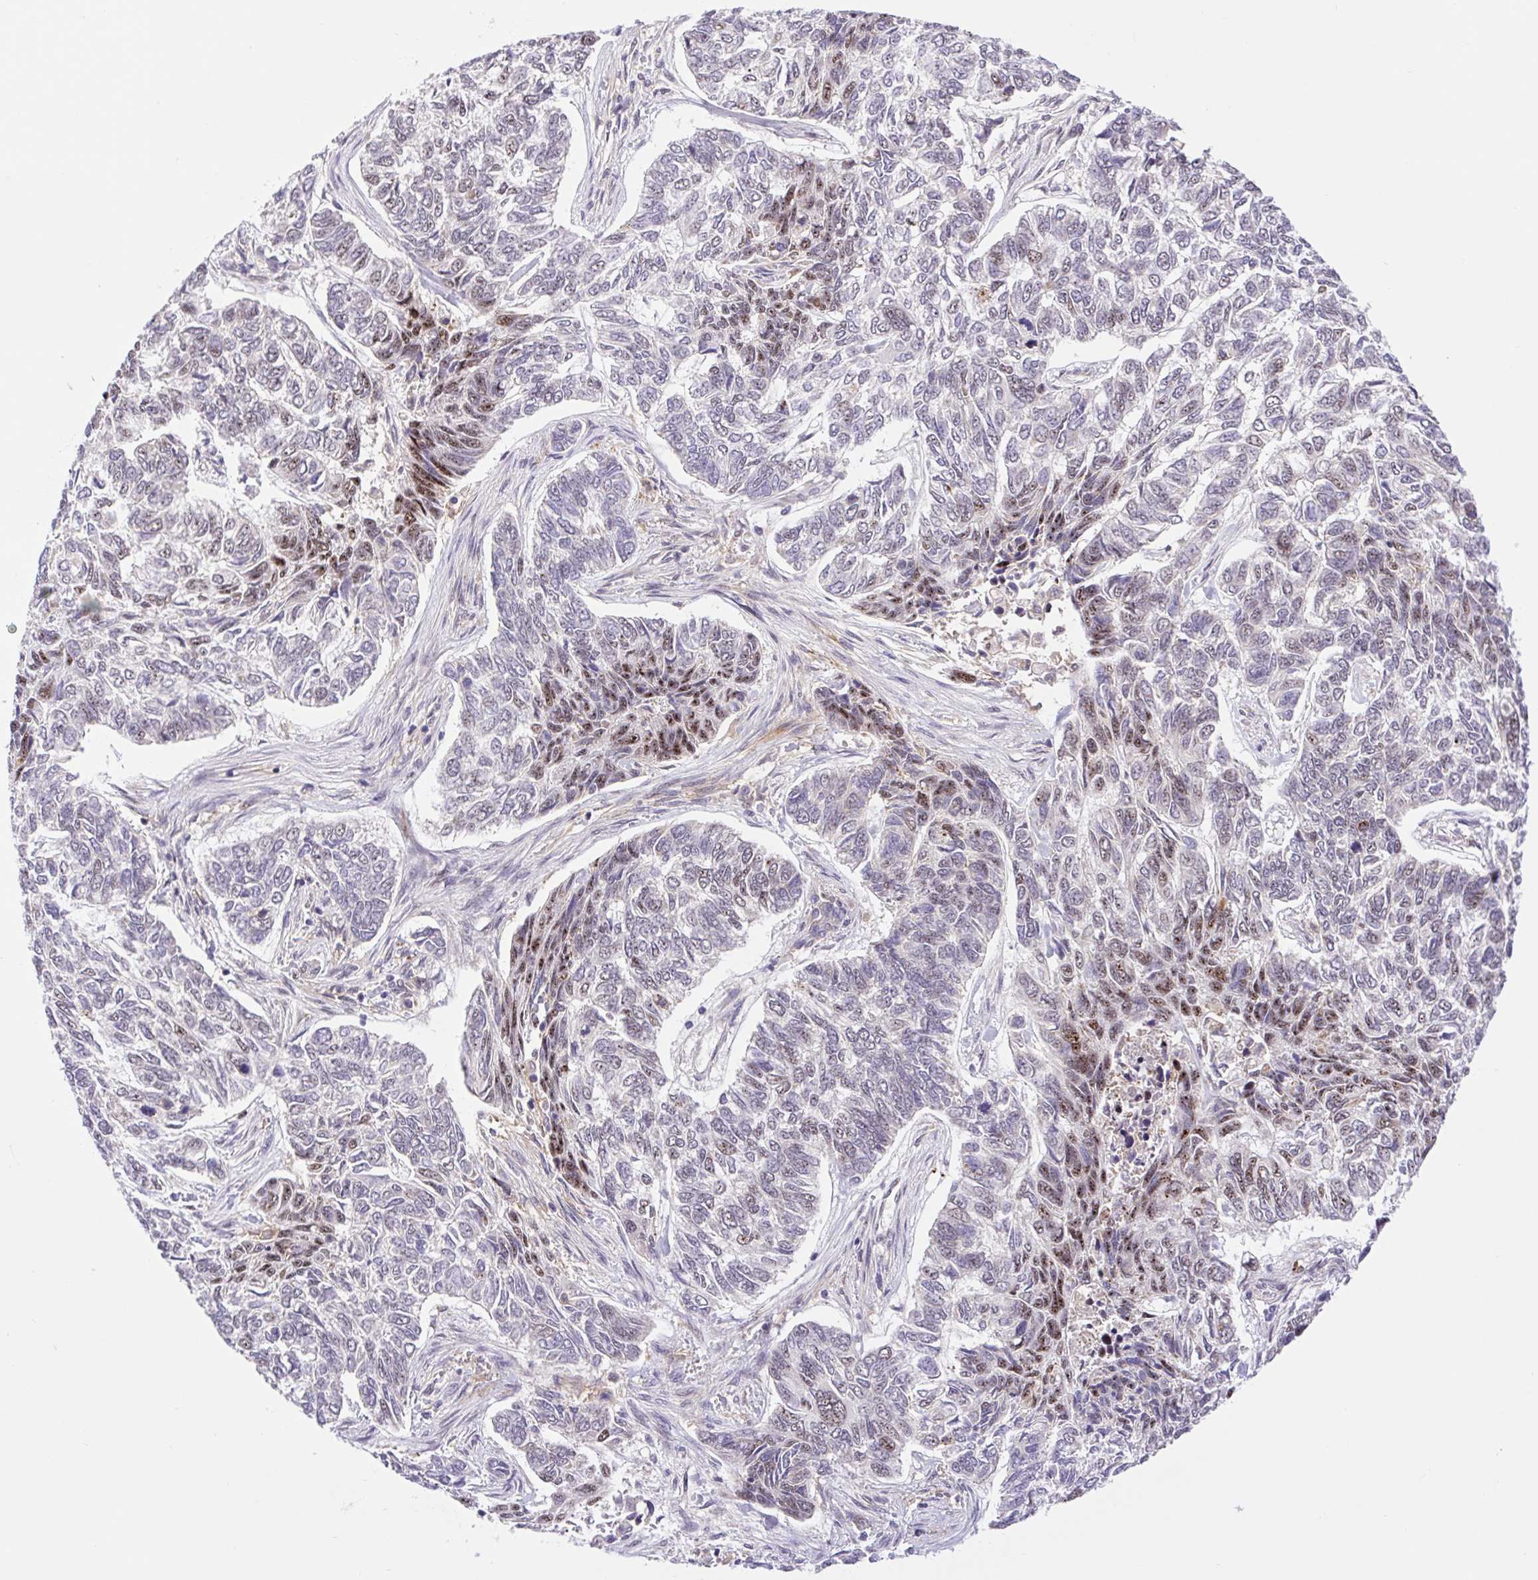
{"staining": {"intensity": "weak", "quantity": "<25%", "location": "nuclear"}, "tissue": "skin cancer", "cell_type": "Tumor cells", "image_type": "cancer", "snomed": [{"axis": "morphology", "description": "Basal cell carcinoma"}, {"axis": "topography", "description": "Skin"}], "caption": "Tumor cells are negative for protein expression in human basal cell carcinoma (skin).", "gene": "ERG", "patient": {"sex": "female", "age": 65}}